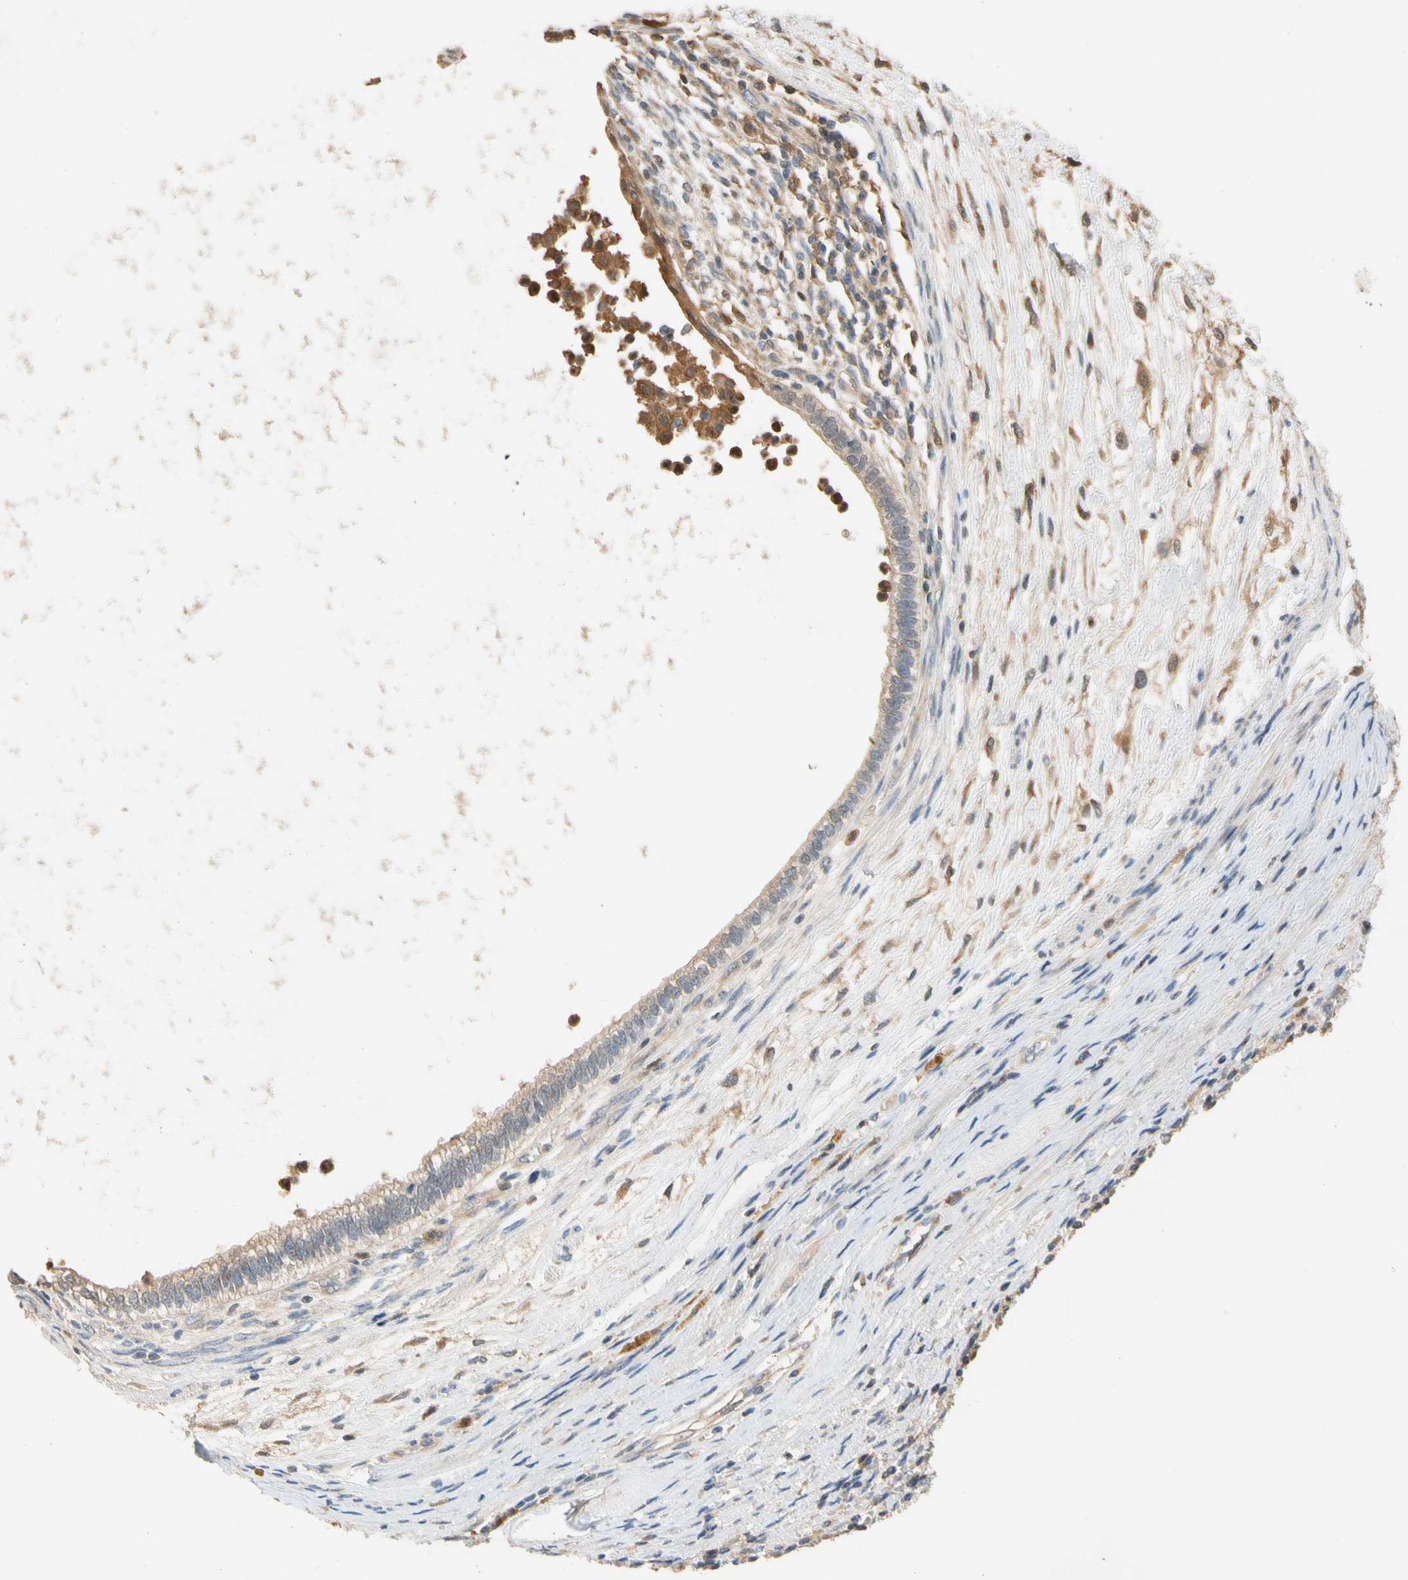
{"staining": {"intensity": "weak", "quantity": "<25%", "location": "cytoplasmic/membranous"}, "tissue": "testis cancer", "cell_type": "Tumor cells", "image_type": "cancer", "snomed": [{"axis": "morphology", "description": "Carcinoma, Embryonal, NOS"}, {"axis": "topography", "description": "Testis"}], "caption": "An immunohistochemistry (IHC) image of testis embryonal carcinoma is shown. There is no staining in tumor cells of testis embryonal carcinoma. (Stains: DAB IHC with hematoxylin counter stain, Microscopy: brightfield microscopy at high magnification).", "gene": "GPSM2", "patient": {"sex": "male", "age": 26}}